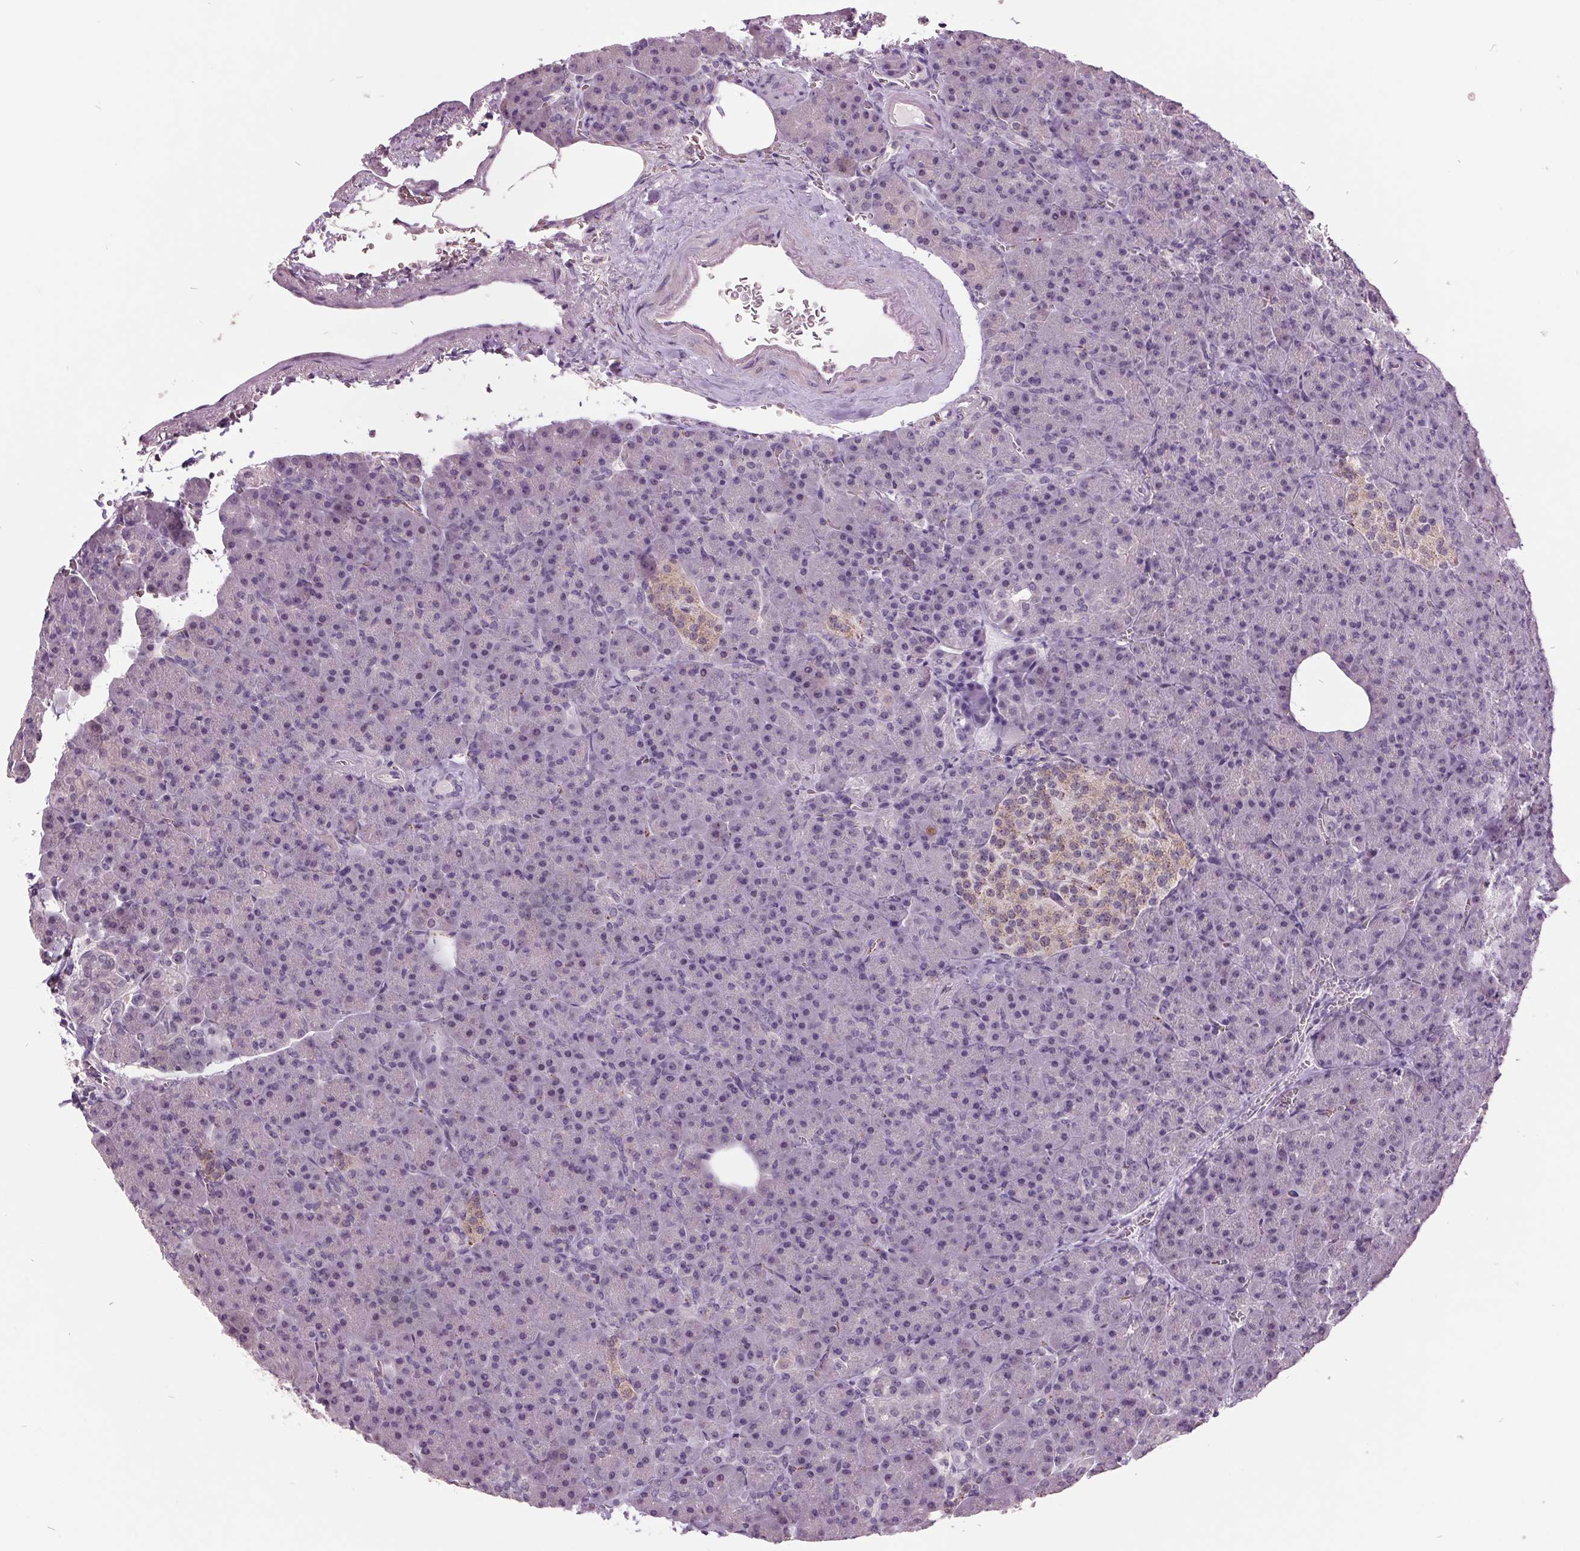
{"staining": {"intensity": "negative", "quantity": "none", "location": "none"}, "tissue": "pancreas", "cell_type": "Exocrine glandular cells", "image_type": "normal", "snomed": [{"axis": "morphology", "description": "Normal tissue, NOS"}, {"axis": "topography", "description": "Pancreas"}], "caption": "DAB (3,3'-diaminobenzidine) immunohistochemical staining of unremarkable human pancreas displays no significant positivity in exocrine glandular cells. Nuclei are stained in blue.", "gene": "C2orf16", "patient": {"sex": "female", "age": 74}}